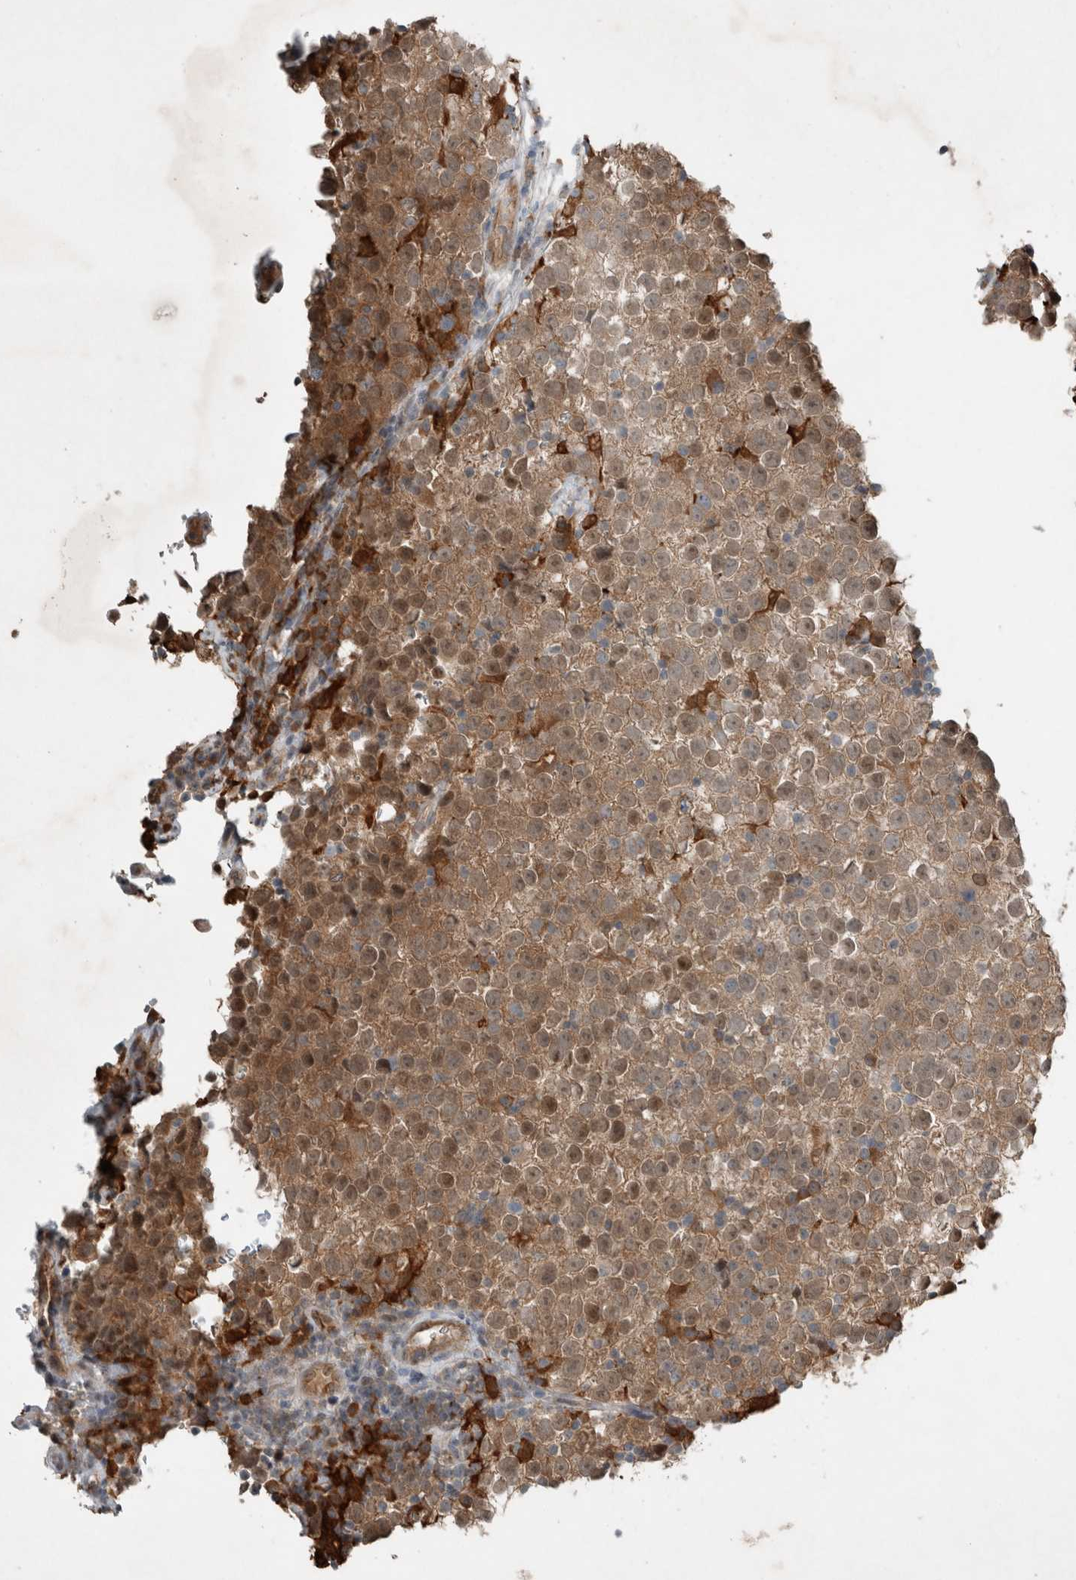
{"staining": {"intensity": "moderate", "quantity": ">75%", "location": "cytoplasmic/membranous,nuclear"}, "tissue": "testis cancer", "cell_type": "Tumor cells", "image_type": "cancer", "snomed": [{"axis": "morphology", "description": "Normal tissue, NOS"}, {"axis": "morphology", "description": "Seminoma, NOS"}, {"axis": "topography", "description": "Testis"}], "caption": "Testis seminoma stained with DAB (3,3'-diaminobenzidine) immunohistochemistry reveals medium levels of moderate cytoplasmic/membranous and nuclear expression in approximately >75% of tumor cells.", "gene": "RALGDS", "patient": {"sex": "male", "age": 43}}